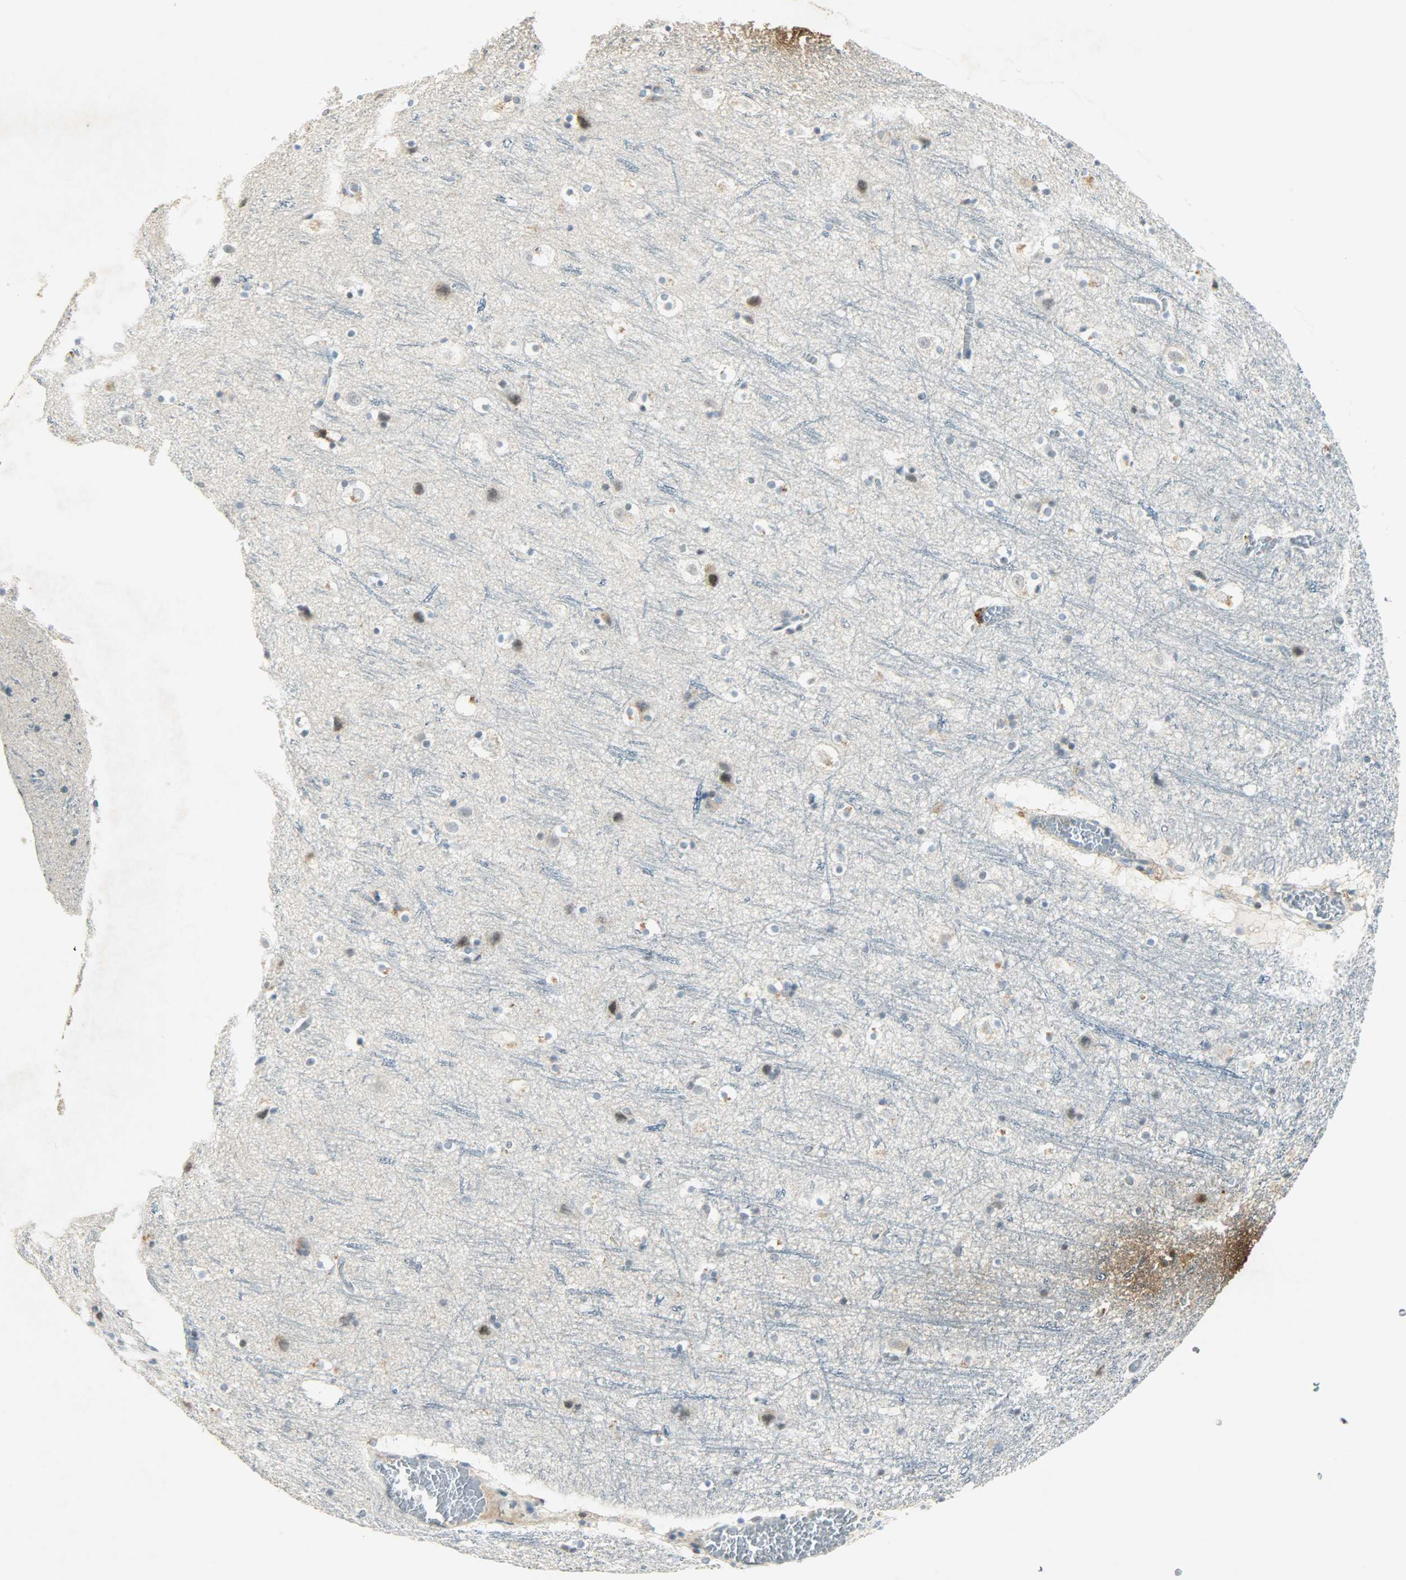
{"staining": {"intensity": "negative", "quantity": "none", "location": "none"}, "tissue": "cerebral cortex", "cell_type": "Endothelial cells", "image_type": "normal", "snomed": [{"axis": "morphology", "description": "Normal tissue, NOS"}, {"axis": "topography", "description": "Cerebral cortex"}], "caption": "The micrograph shows no staining of endothelial cells in normal cerebral cortex. Nuclei are stained in blue.", "gene": "AURKB", "patient": {"sex": "male", "age": 45}}